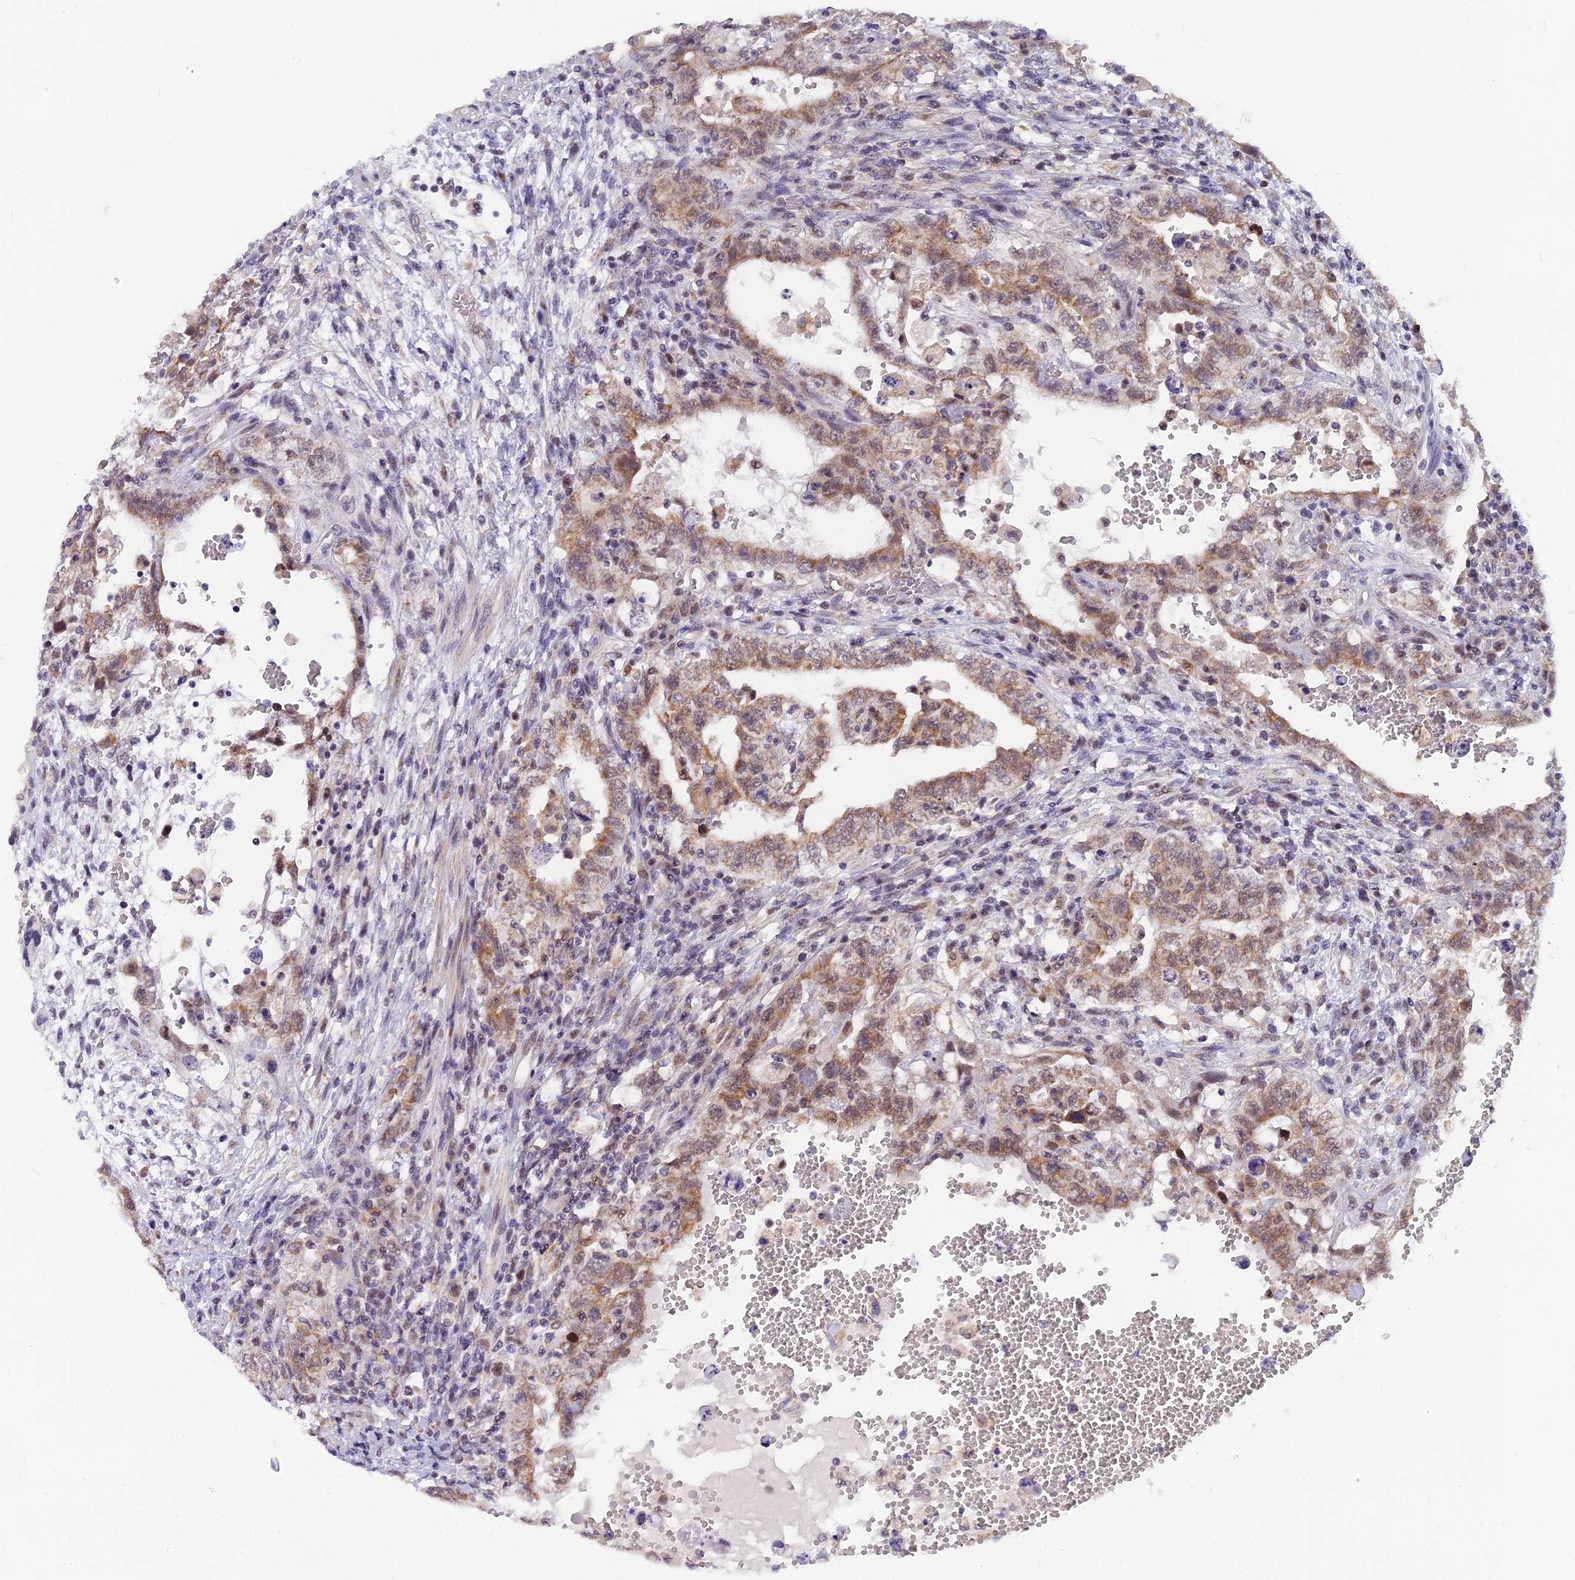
{"staining": {"intensity": "moderate", "quantity": "25%-75%", "location": "cytoplasmic/membranous"}, "tissue": "testis cancer", "cell_type": "Tumor cells", "image_type": "cancer", "snomed": [{"axis": "morphology", "description": "Carcinoma, Embryonal, NOS"}, {"axis": "topography", "description": "Testis"}], "caption": "Tumor cells exhibit medium levels of moderate cytoplasmic/membranous staining in about 25%-75% of cells in testis embryonal carcinoma.", "gene": "CMC1", "patient": {"sex": "male", "age": 26}}